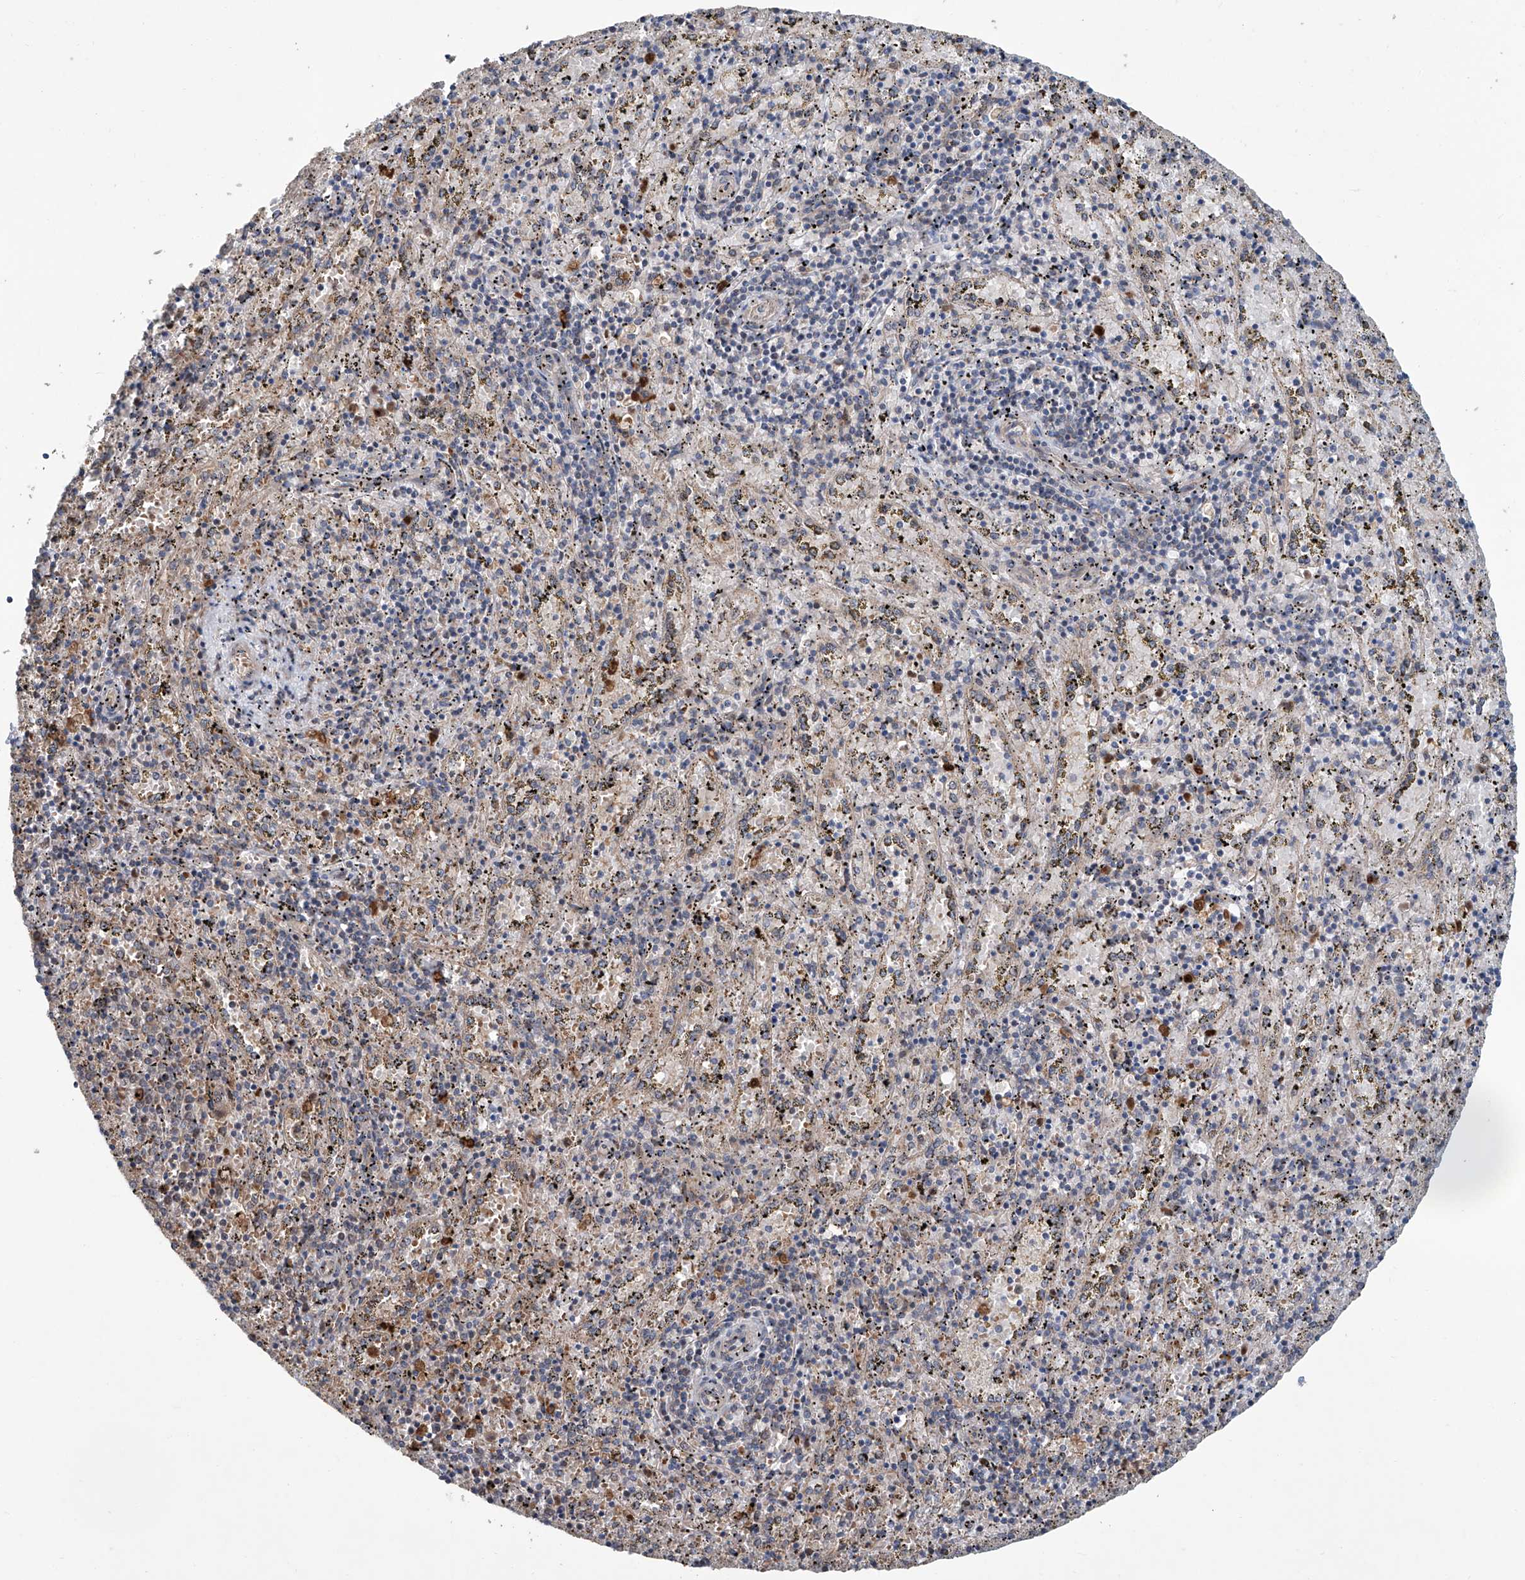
{"staining": {"intensity": "strong", "quantity": "<25%", "location": "cytoplasmic/membranous,nuclear"}, "tissue": "spleen", "cell_type": "Cells in red pulp", "image_type": "normal", "snomed": [{"axis": "morphology", "description": "Normal tissue, NOS"}, {"axis": "topography", "description": "Spleen"}], "caption": "Immunohistochemistry (IHC) of normal human spleen shows medium levels of strong cytoplasmic/membranous,nuclear expression in approximately <25% of cells in red pulp.", "gene": "EIF2D", "patient": {"sex": "male", "age": 11}}